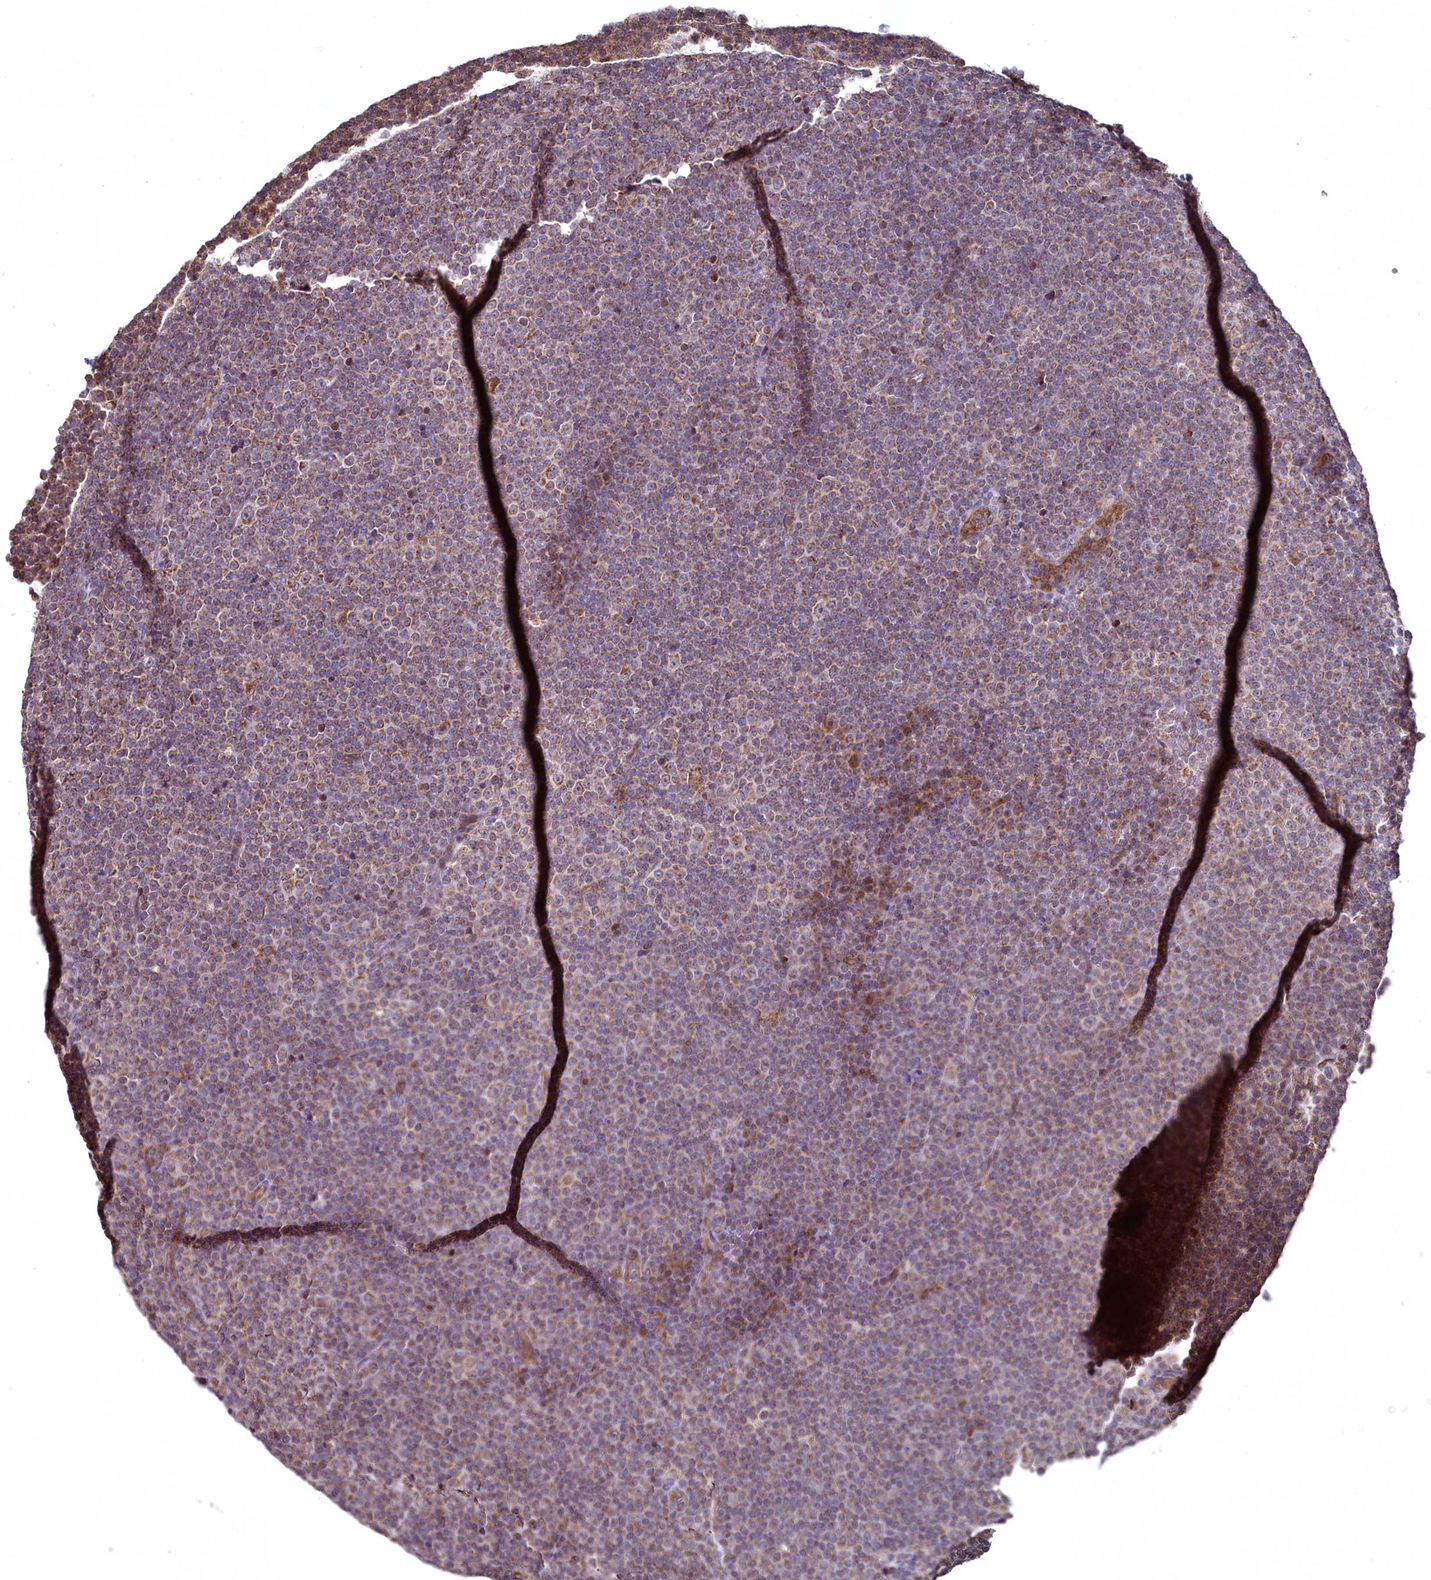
{"staining": {"intensity": "moderate", "quantity": ">75%", "location": "cytoplasmic/membranous"}, "tissue": "lymphoma", "cell_type": "Tumor cells", "image_type": "cancer", "snomed": [{"axis": "morphology", "description": "Malignant lymphoma, non-Hodgkin's type, Low grade"}, {"axis": "topography", "description": "Lymph node"}], "caption": "This histopathology image demonstrates malignant lymphoma, non-Hodgkin's type (low-grade) stained with IHC to label a protein in brown. The cytoplasmic/membranous of tumor cells show moderate positivity for the protein. Nuclei are counter-stained blue.", "gene": "METTL4", "patient": {"sex": "female", "age": 67}}